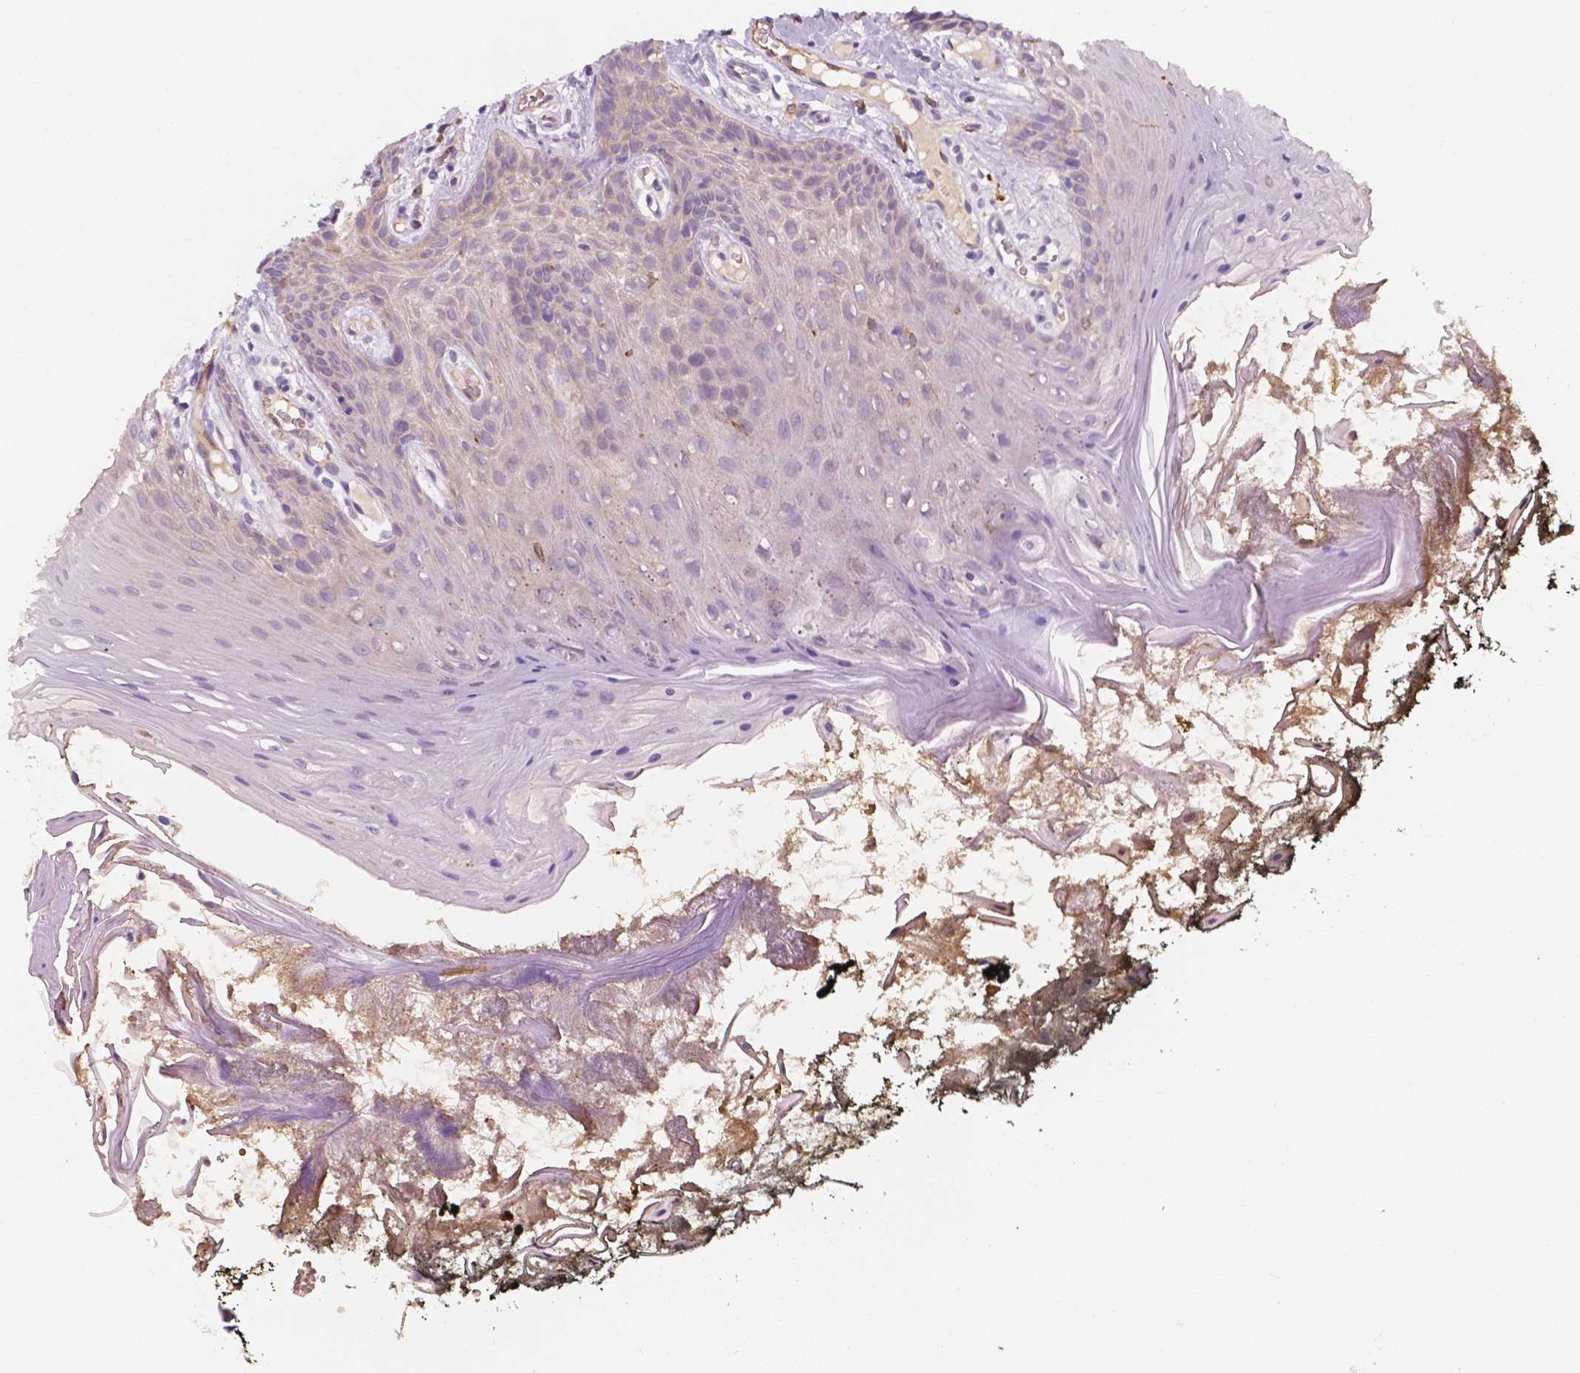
{"staining": {"intensity": "negative", "quantity": "none", "location": "none"}, "tissue": "oral mucosa", "cell_type": "Squamous epithelial cells", "image_type": "normal", "snomed": [{"axis": "morphology", "description": "Normal tissue, NOS"}, {"axis": "topography", "description": "Oral tissue"}], "caption": "Oral mucosa was stained to show a protein in brown. There is no significant staining in squamous epithelial cells. The staining is performed using DAB brown chromogen with nuclei counter-stained in using hematoxylin.", "gene": "SLC22A4", "patient": {"sex": "male", "age": 9}}